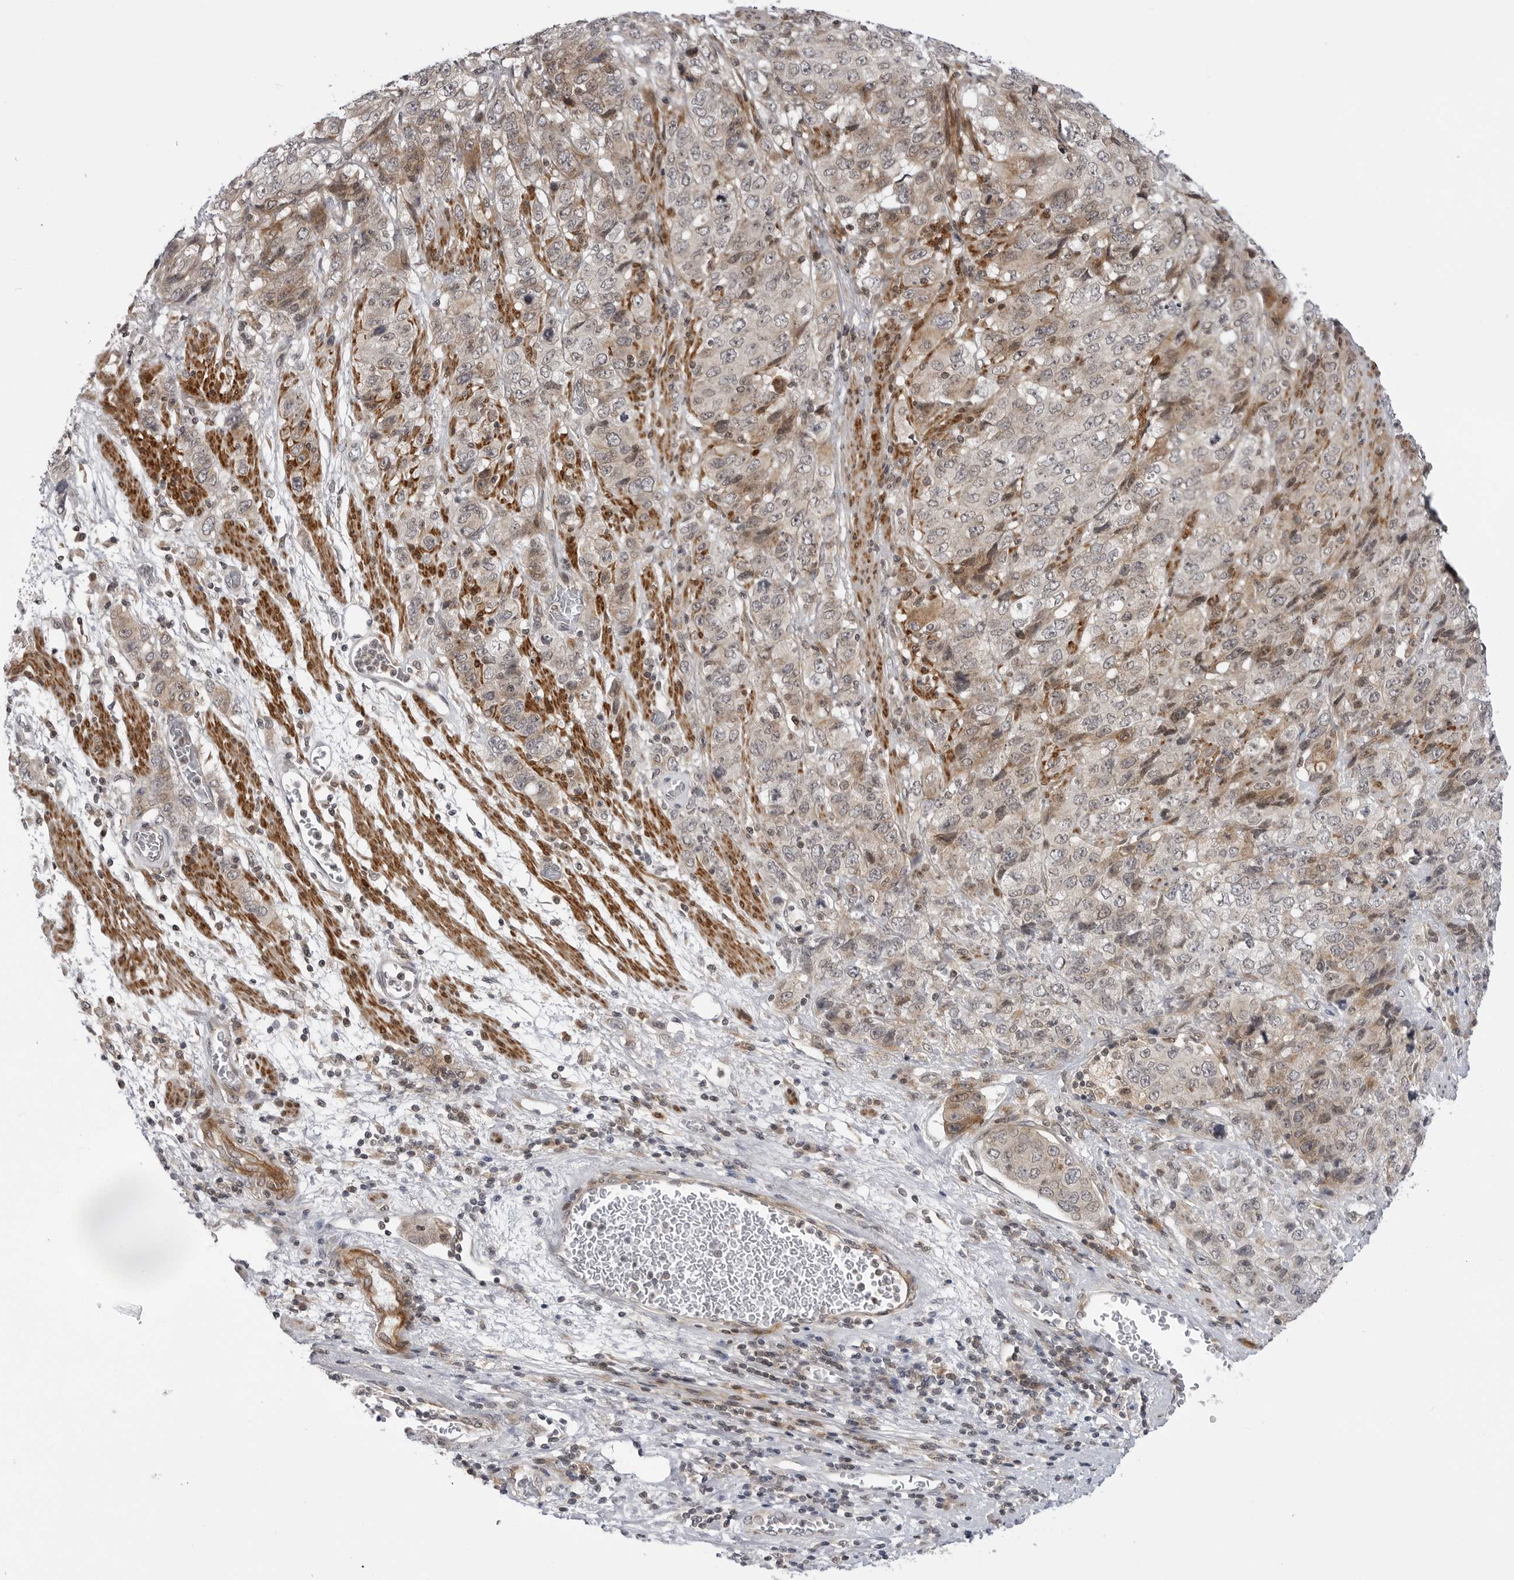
{"staining": {"intensity": "weak", "quantity": "<25%", "location": "cytoplasmic/membranous"}, "tissue": "stomach cancer", "cell_type": "Tumor cells", "image_type": "cancer", "snomed": [{"axis": "morphology", "description": "Adenocarcinoma, NOS"}, {"axis": "topography", "description": "Stomach"}], "caption": "Immunohistochemistry image of adenocarcinoma (stomach) stained for a protein (brown), which shows no positivity in tumor cells.", "gene": "ADAMTS5", "patient": {"sex": "male", "age": 48}}